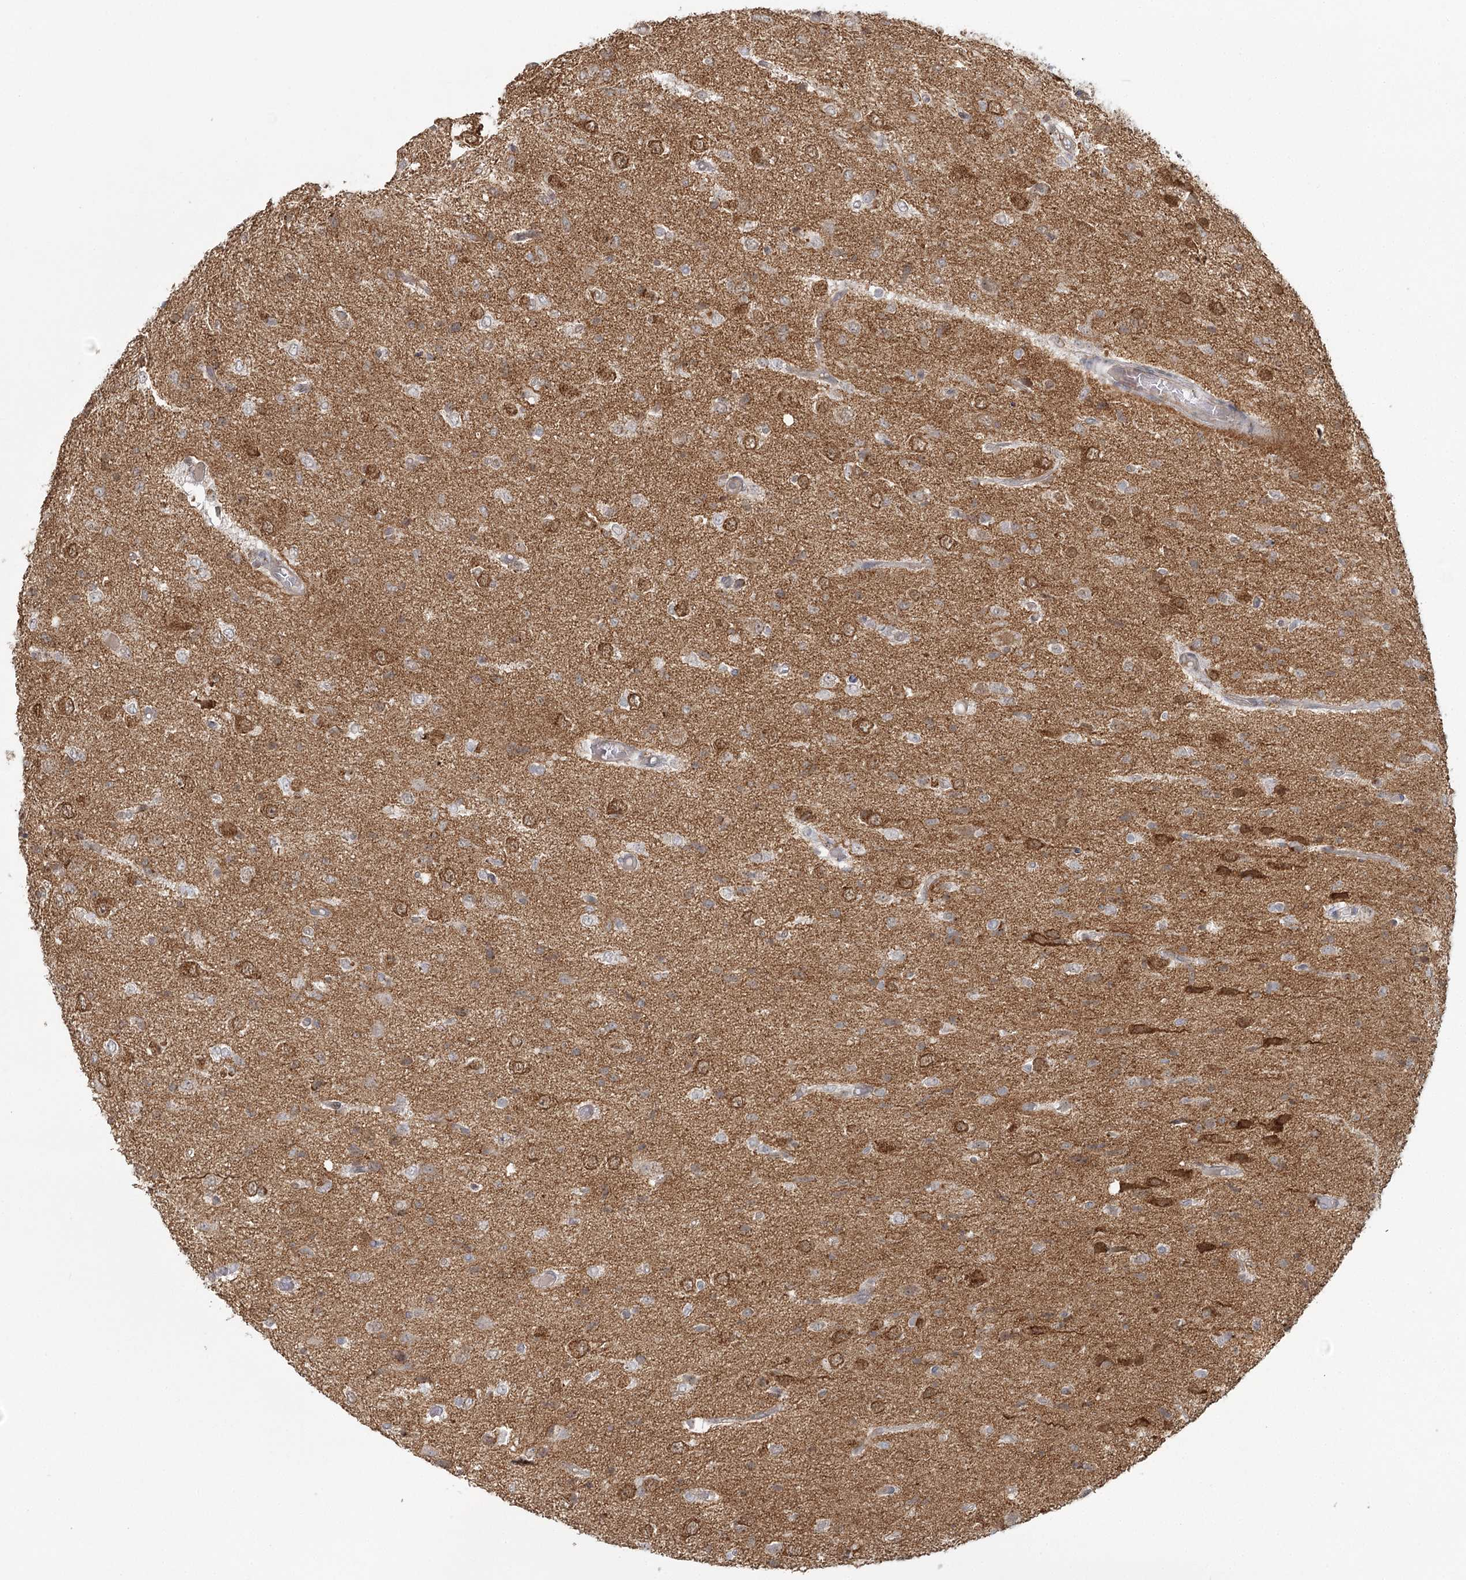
{"staining": {"intensity": "weak", "quantity": "<25%", "location": "cytoplasmic/membranous"}, "tissue": "glioma", "cell_type": "Tumor cells", "image_type": "cancer", "snomed": [{"axis": "morphology", "description": "Glioma, malignant, High grade"}, {"axis": "topography", "description": "Brain"}], "caption": "The micrograph reveals no staining of tumor cells in malignant high-grade glioma.", "gene": "LACTB", "patient": {"sex": "female", "age": 59}}